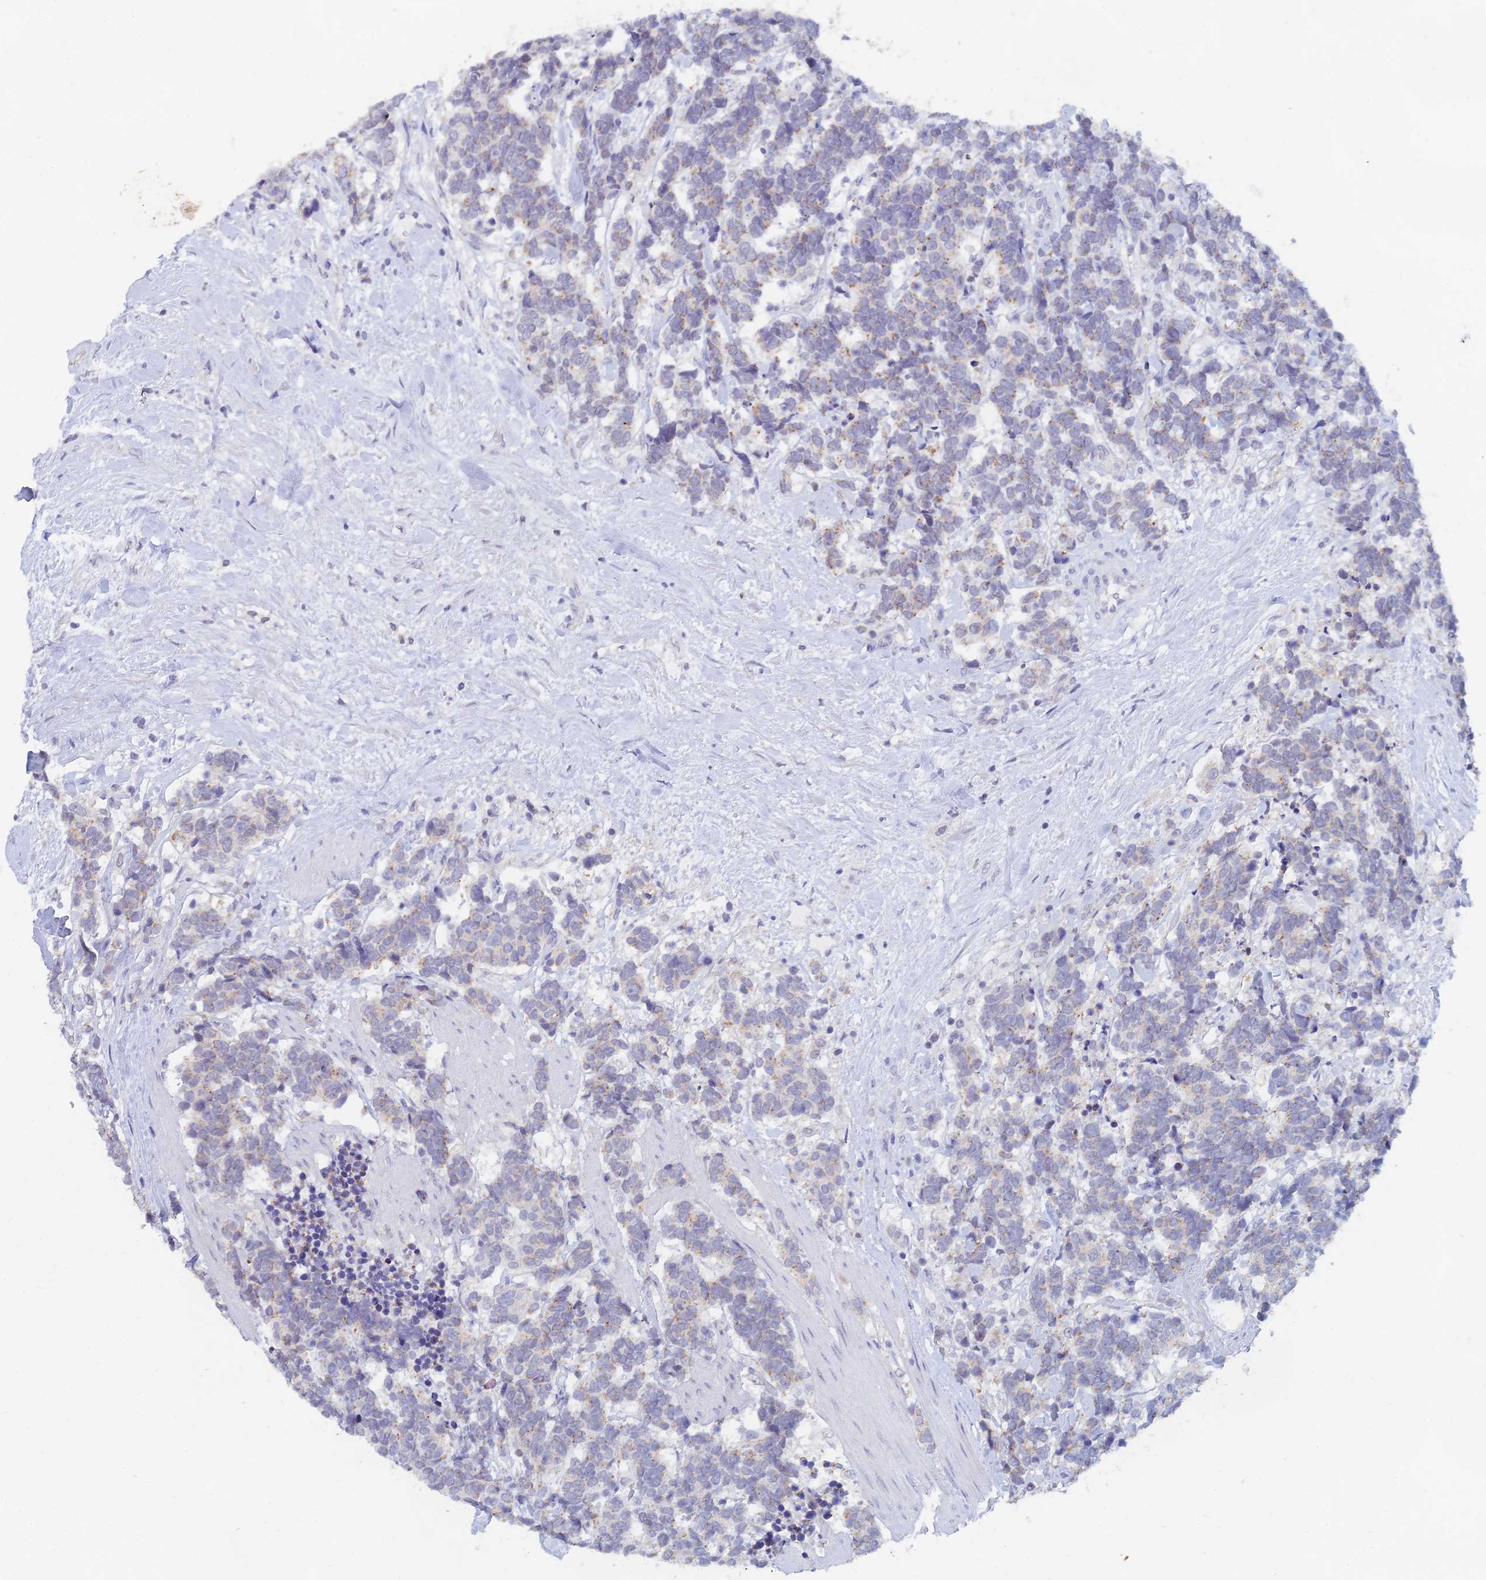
{"staining": {"intensity": "weak", "quantity": "25%-75%", "location": "cytoplasmic/membranous"}, "tissue": "carcinoid", "cell_type": "Tumor cells", "image_type": "cancer", "snomed": [{"axis": "morphology", "description": "Carcinoma, NOS"}, {"axis": "morphology", "description": "Carcinoid, malignant, NOS"}, {"axis": "topography", "description": "Prostate"}], "caption": "IHC photomicrograph of neoplastic tissue: carcinoid stained using IHC demonstrates low levels of weak protein expression localized specifically in the cytoplasmic/membranous of tumor cells, appearing as a cytoplasmic/membranous brown color.", "gene": "LRIF1", "patient": {"sex": "male", "age": 57}}